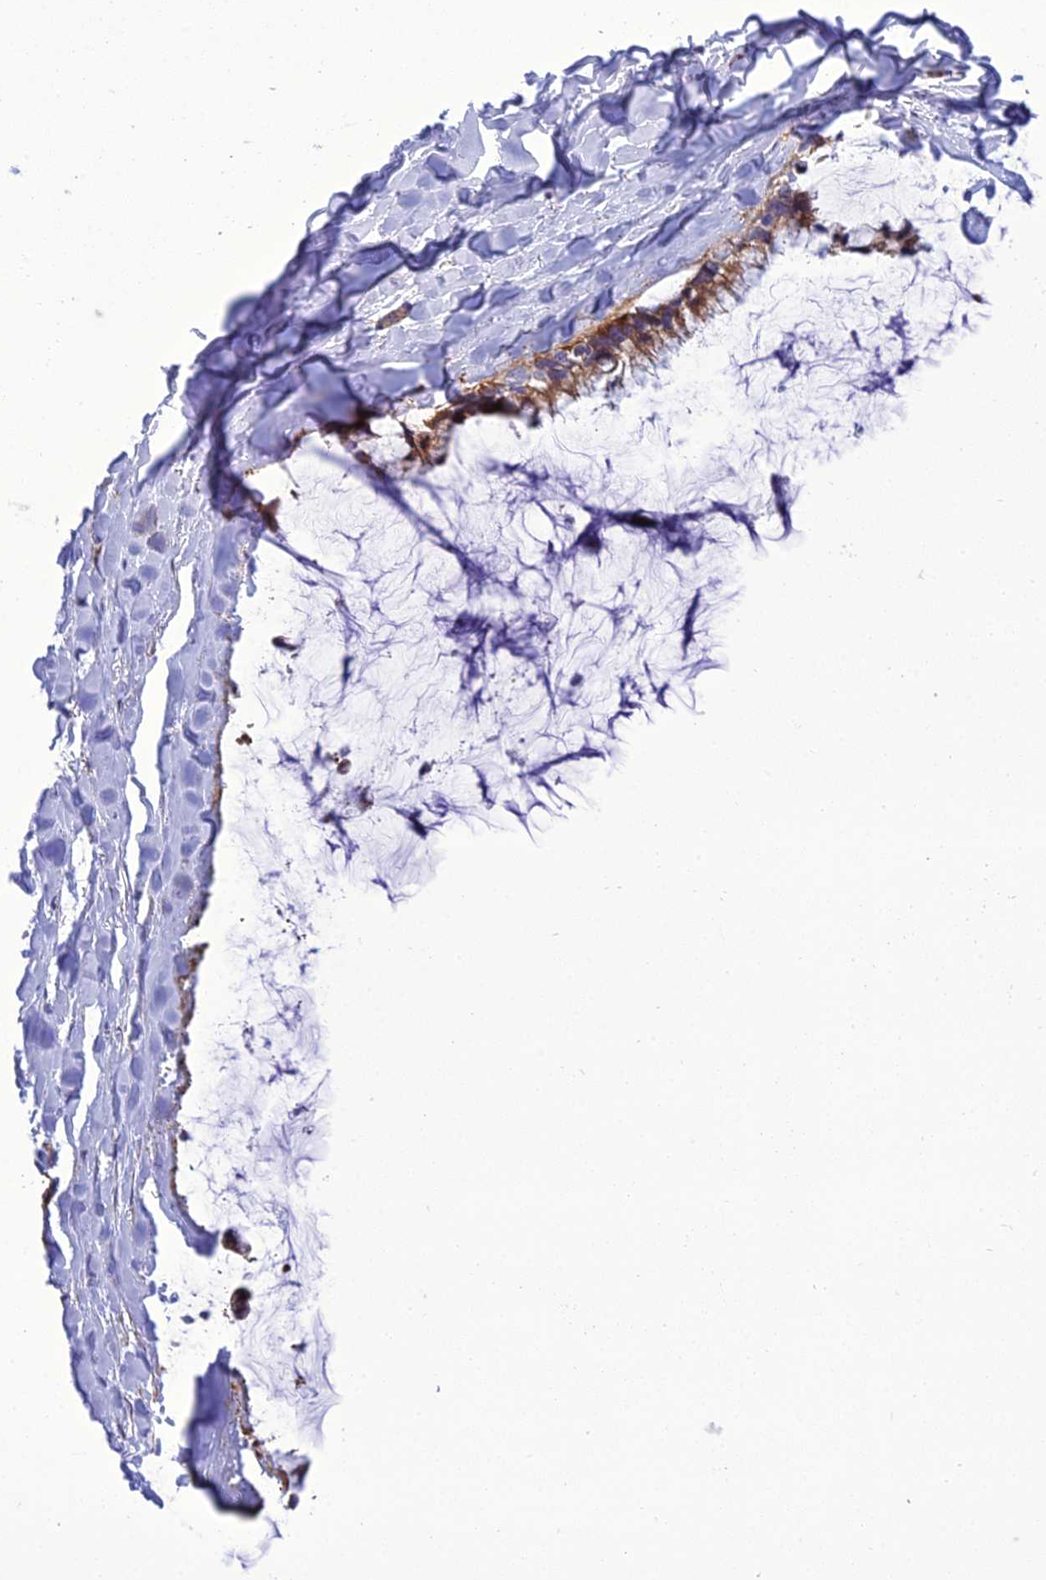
{"staining": {"intensity": "moderate", "quantity": ">75%", "location": "cytoplasmic/membranous"}, "tissue": "ovarian cancer", "cell_type": "Tumor cells", "image_type": "cancer", "snomed": [{"axis": "morphology", "description": "Cystadenocarcinoma, mucinous, NOS"}, {"axis": "topography", "description": "Ovary"}], "caption": "Ovarian cancer (mucinous cystadenocarcinoma) tissue displays moderate cytoplasmic/membranous positivity in approximately >75% of tumor cells (DAB (3,3'-diaminobenzidine) = brown stain, brightfield microscopy at high magnification).", "gene": "GIMAP1", "patient": {"sex": "female", "age": 39}}